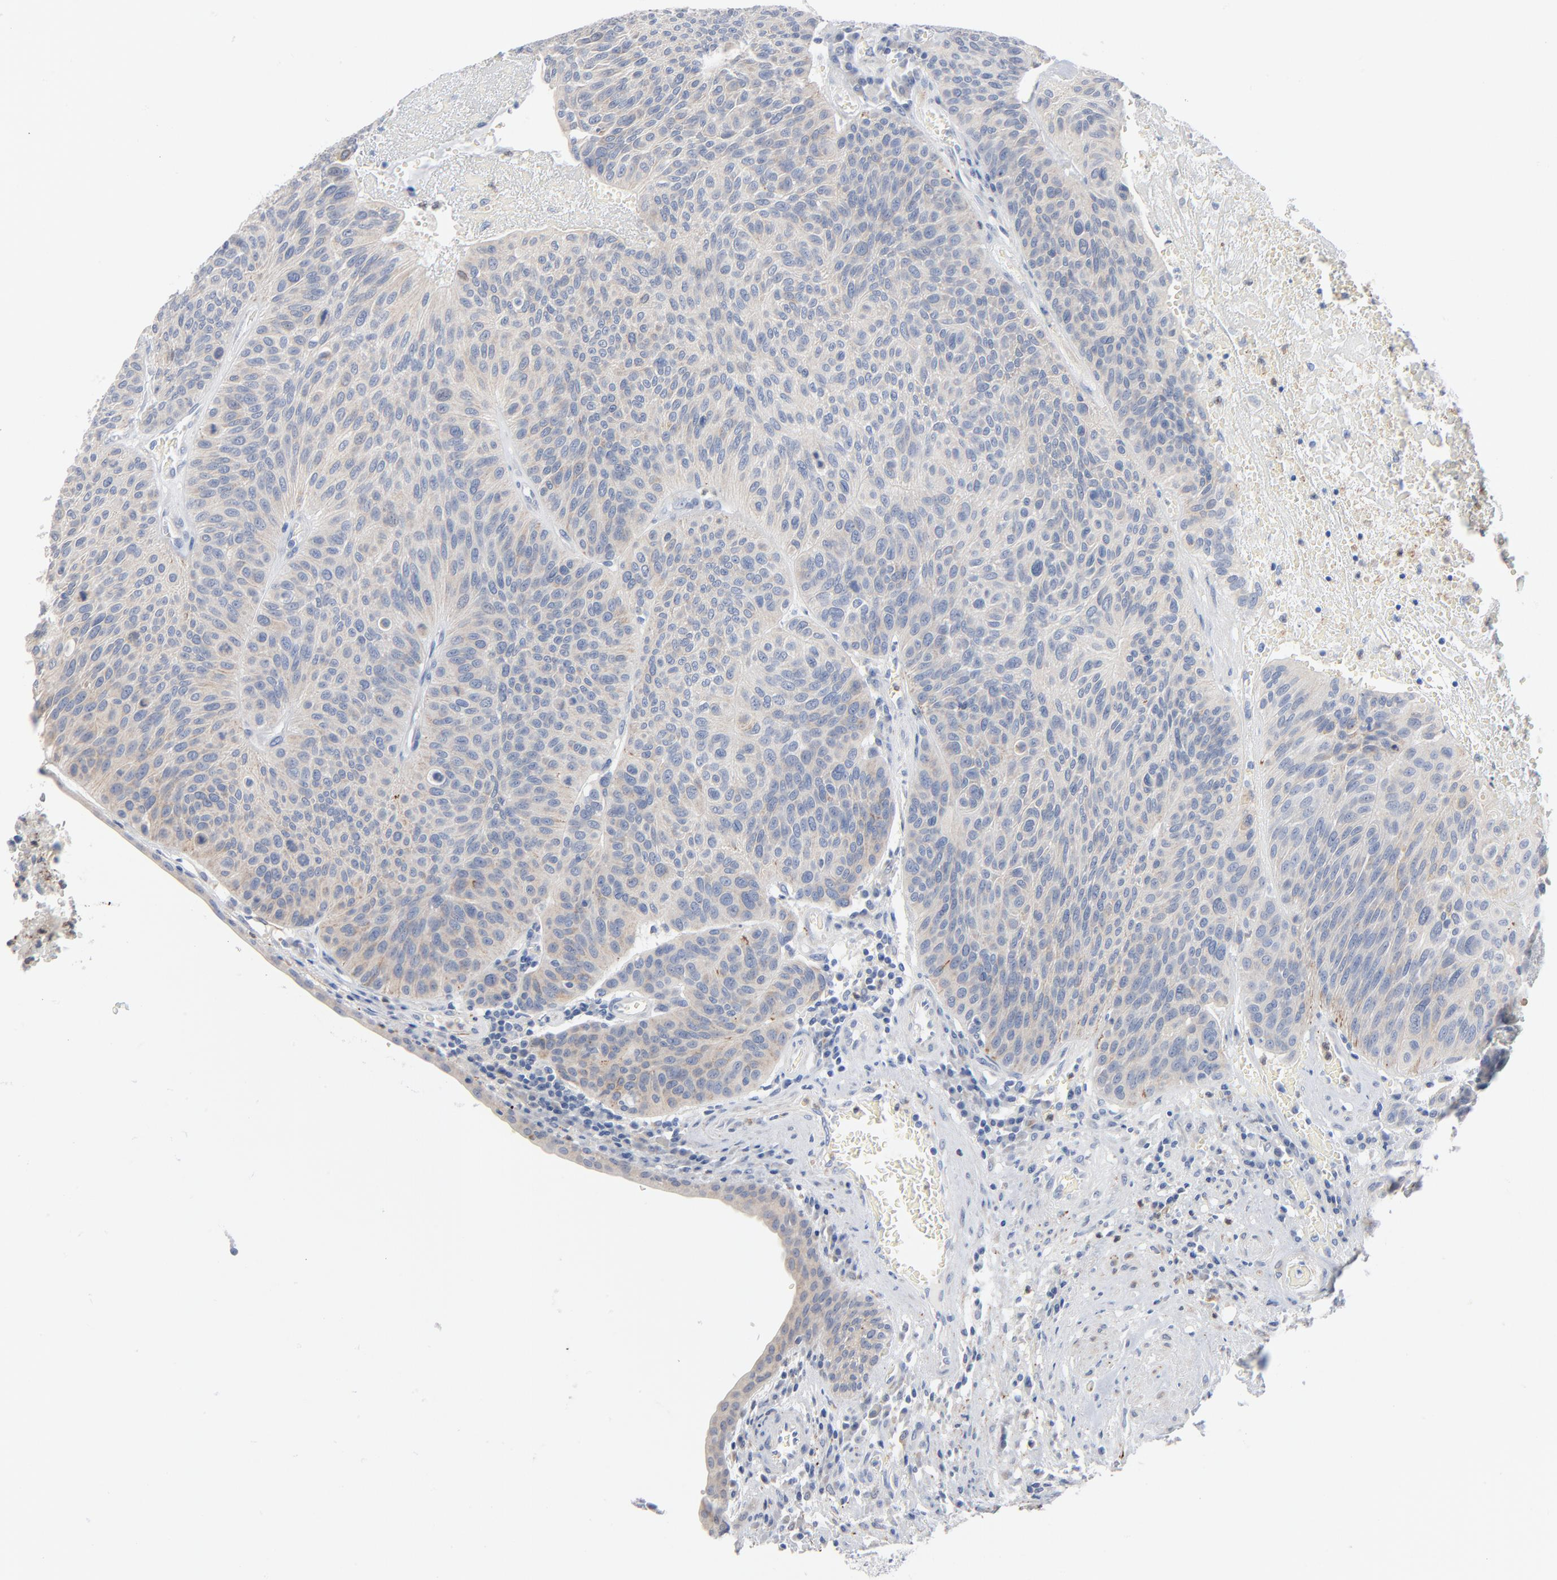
{"staining": {"intensity": "negative", "quantity": "none", "location": "none"}, "tissue": "urothelial cancer", "cell_type": "Tumor cells", "image_type": "cancer", "snomed": [{"axis": "morphology", "description": "Urothelial carcinoma, High grade"}, {"axis": "topography", "description": "Urinary bladder"}], "caption": "Immunohistochemistry micrograph of urothelial cancer stained for a protein (brown), which demonstrates no expression in tumor cells. Brightfield microscopy of immunohistochemistry stained with DAB (3,3'-diaminobenzidine) (brown) and hematoxylin (blue), captured at high magnification.", "gene": "IFT43", "patient": {"sex": "male", "age": 66}}